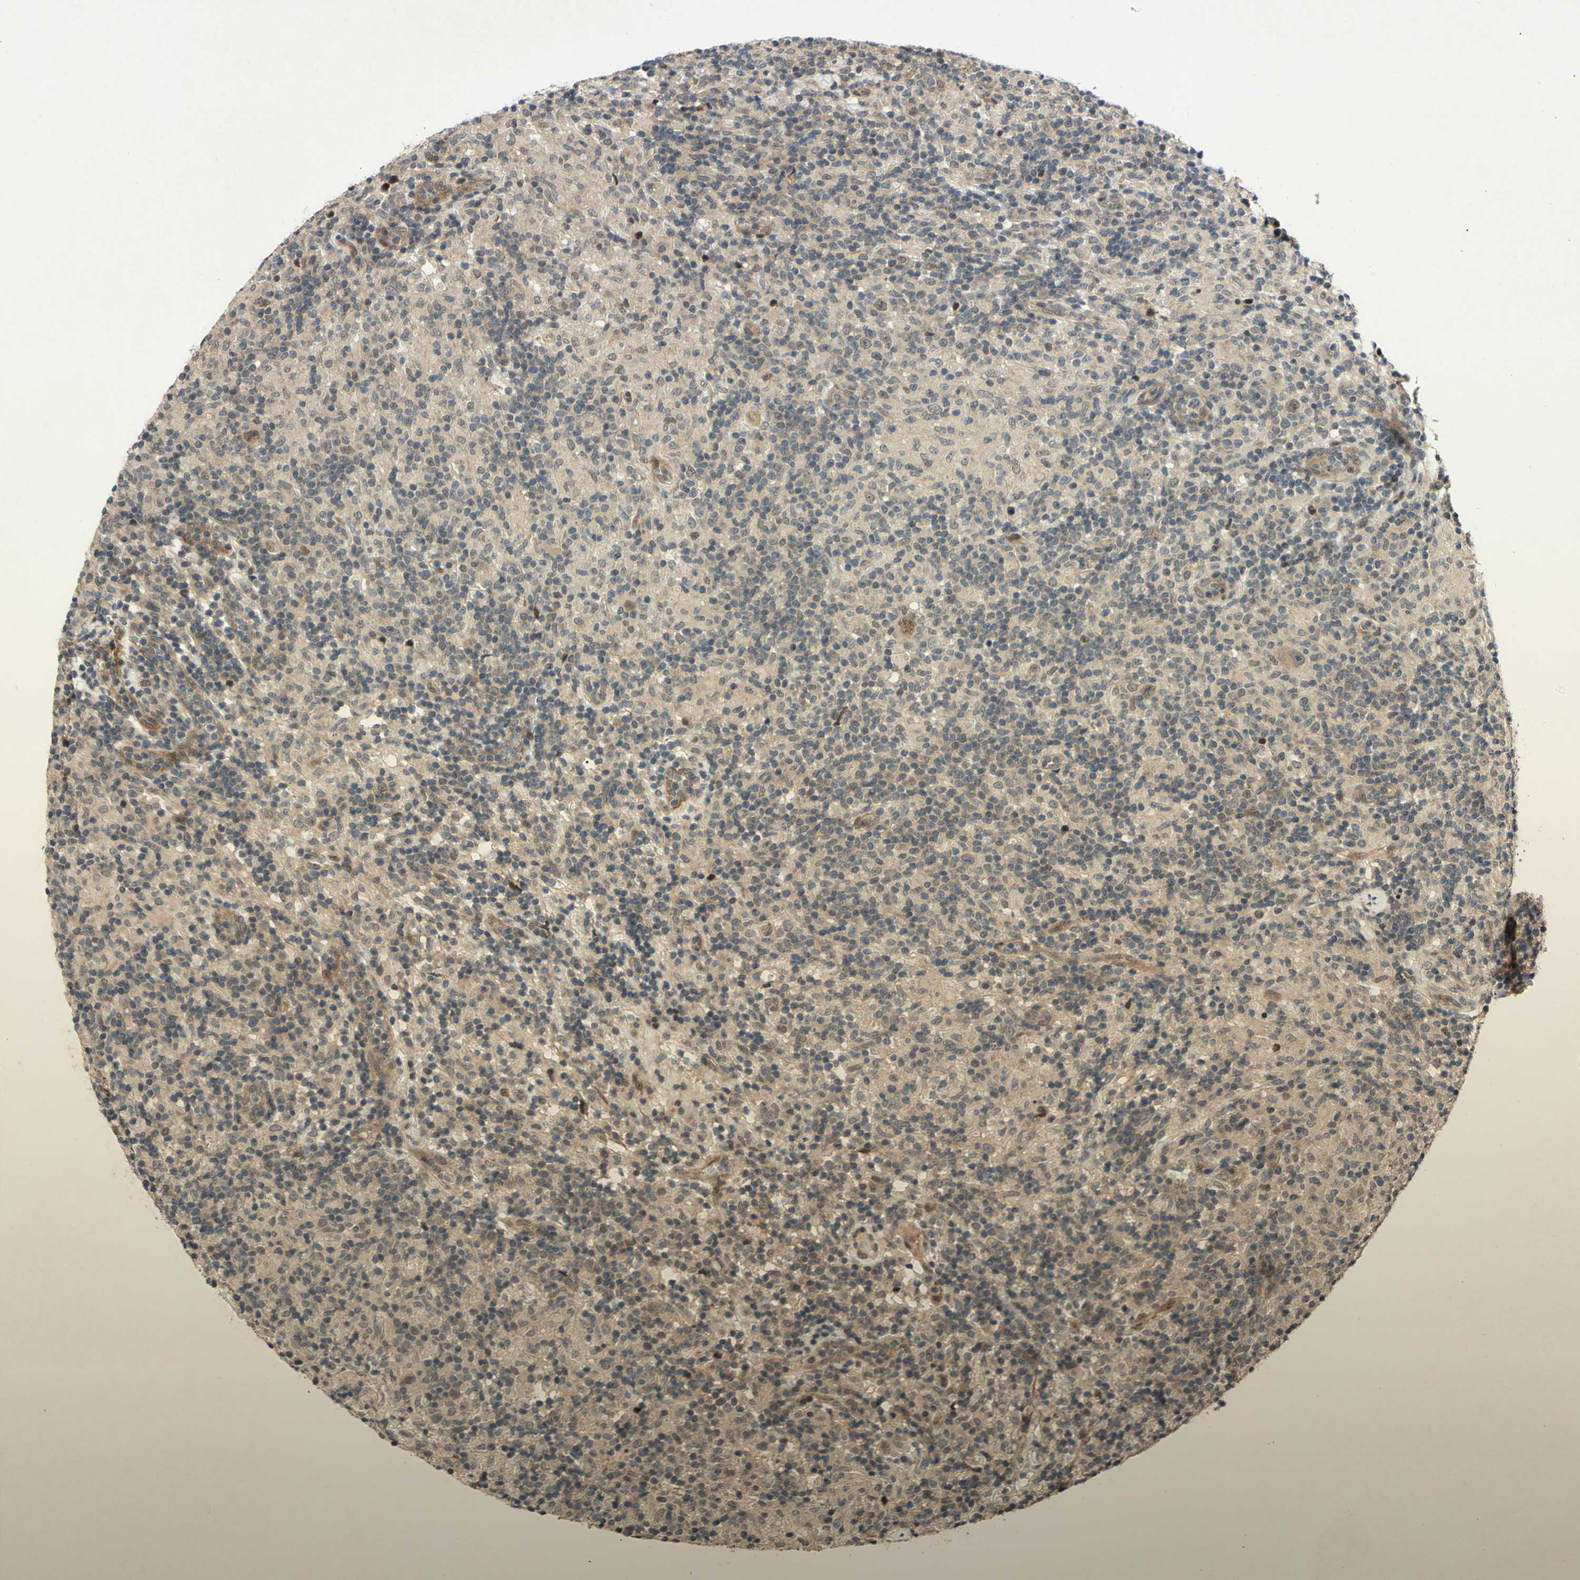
{"staining": {"intensity": "moderate", "quantity": ">75%", "location": "cytoplasmic/membranous"}, "tissue": "lymphoma", "cell_type": "Tumor cells", "image_type": "cancer", "snomed": [{"axis": "morphology", "description": "Hodgkin's disease, NOS"}, {"axis": "topography", "description": "Lymph node"}], "caption": "A high-resolution histopathology image shows immunohistochemistry staining of Hodgkin's disease, which demonstrates moderate cytoplasmic/membranous positivity in about >75% of tumor cells.", "gene": "CSNK1E", "patient": {"sex": "male", "age": 70}}